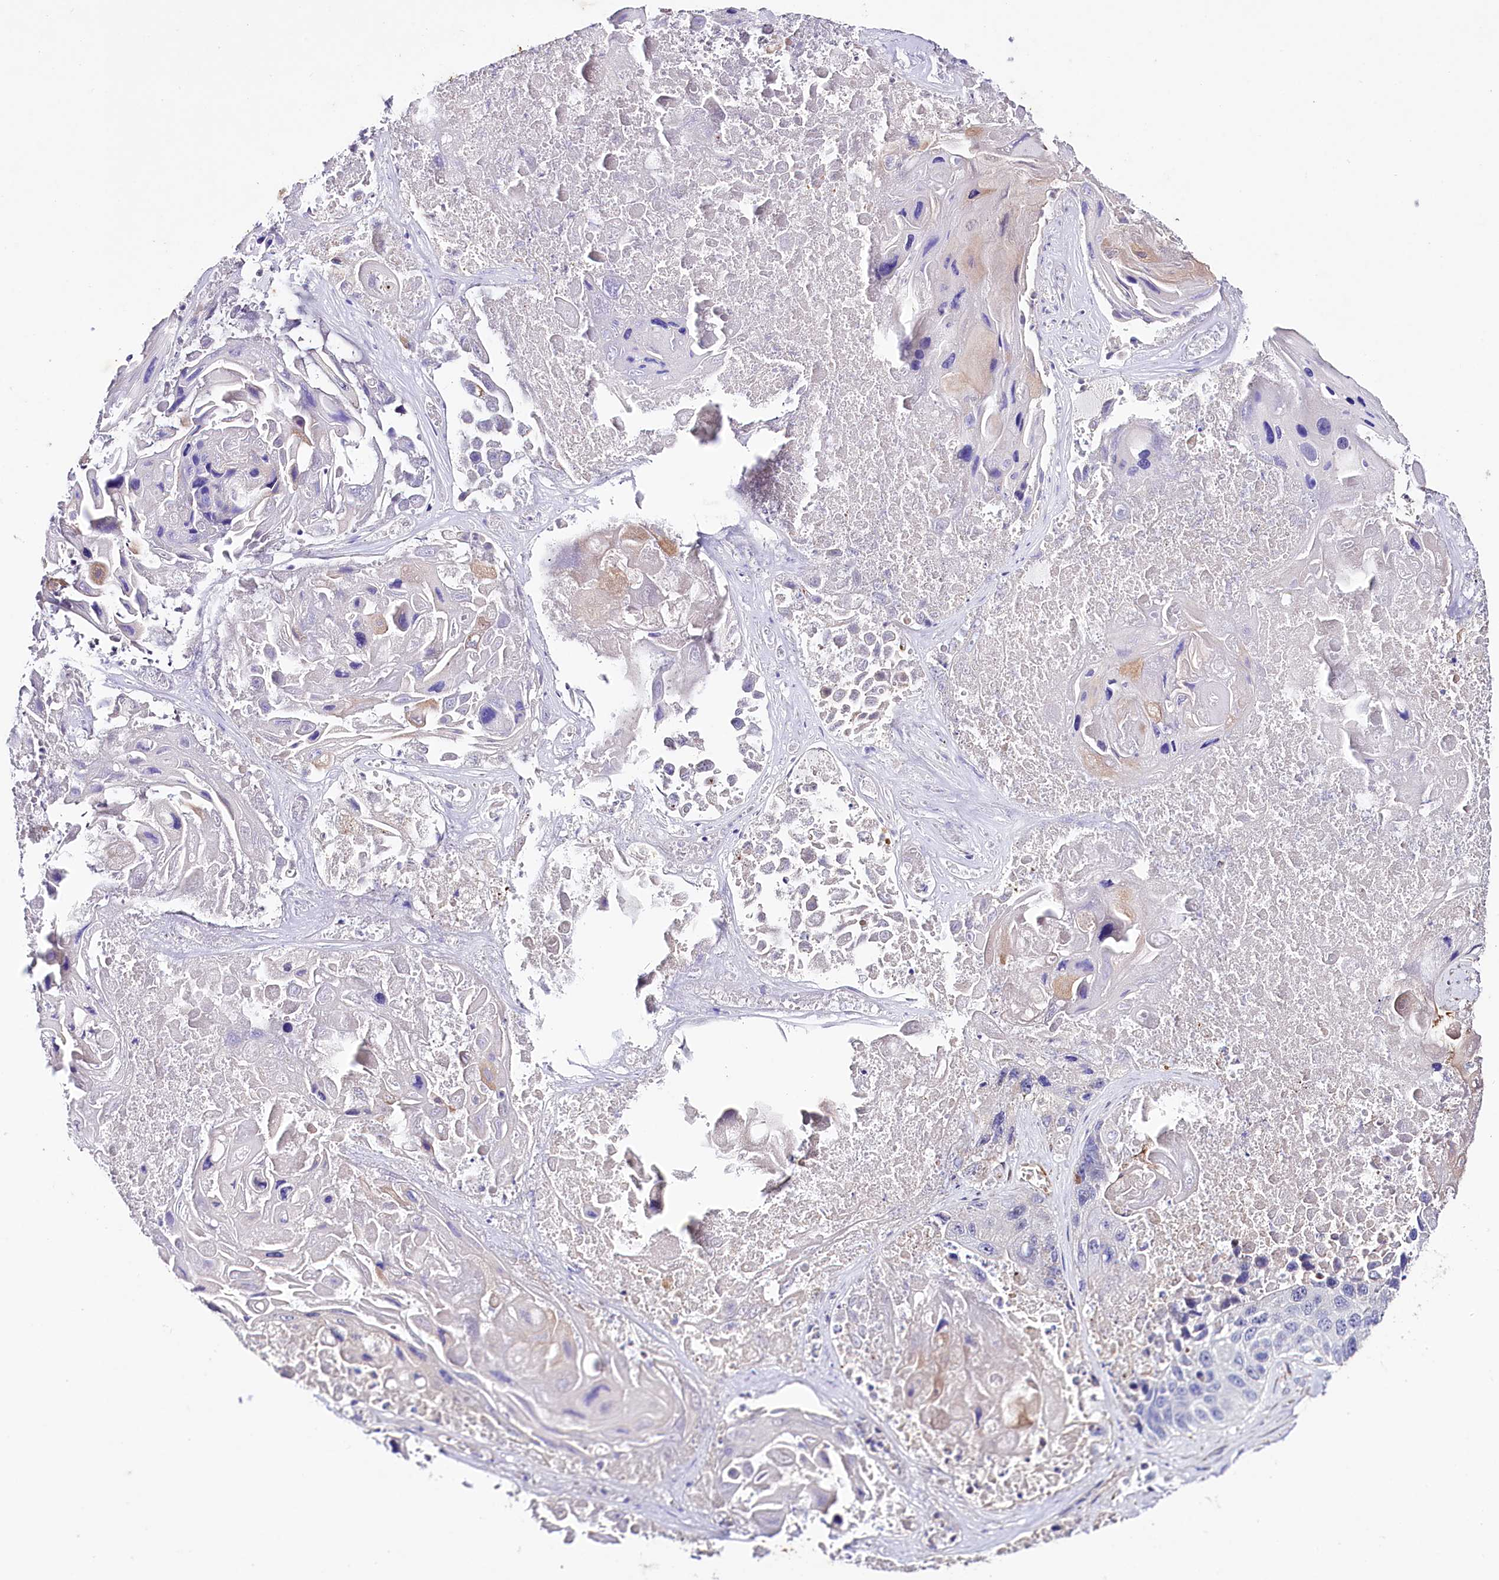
{"staining": {"intensity": "negative", "quantity": "none", "location": "none"}, "tissue": "lung cancer", "cell_type": "Tumor cells", "image_type": "cancer", "snomed": [{"axis": "morphology", "description": "Squamous cell carcinoma, NOS"}, {"axis": "topography", "description": "Lung"}], "caption": "An IHC image of squamous cell carcinoma (lung) is shown. There is no staining in tumor cells of squamous cell carcinoma (lung).", "gene": "SLC7A1", "patient": {"sex": "male", "age": 61}}